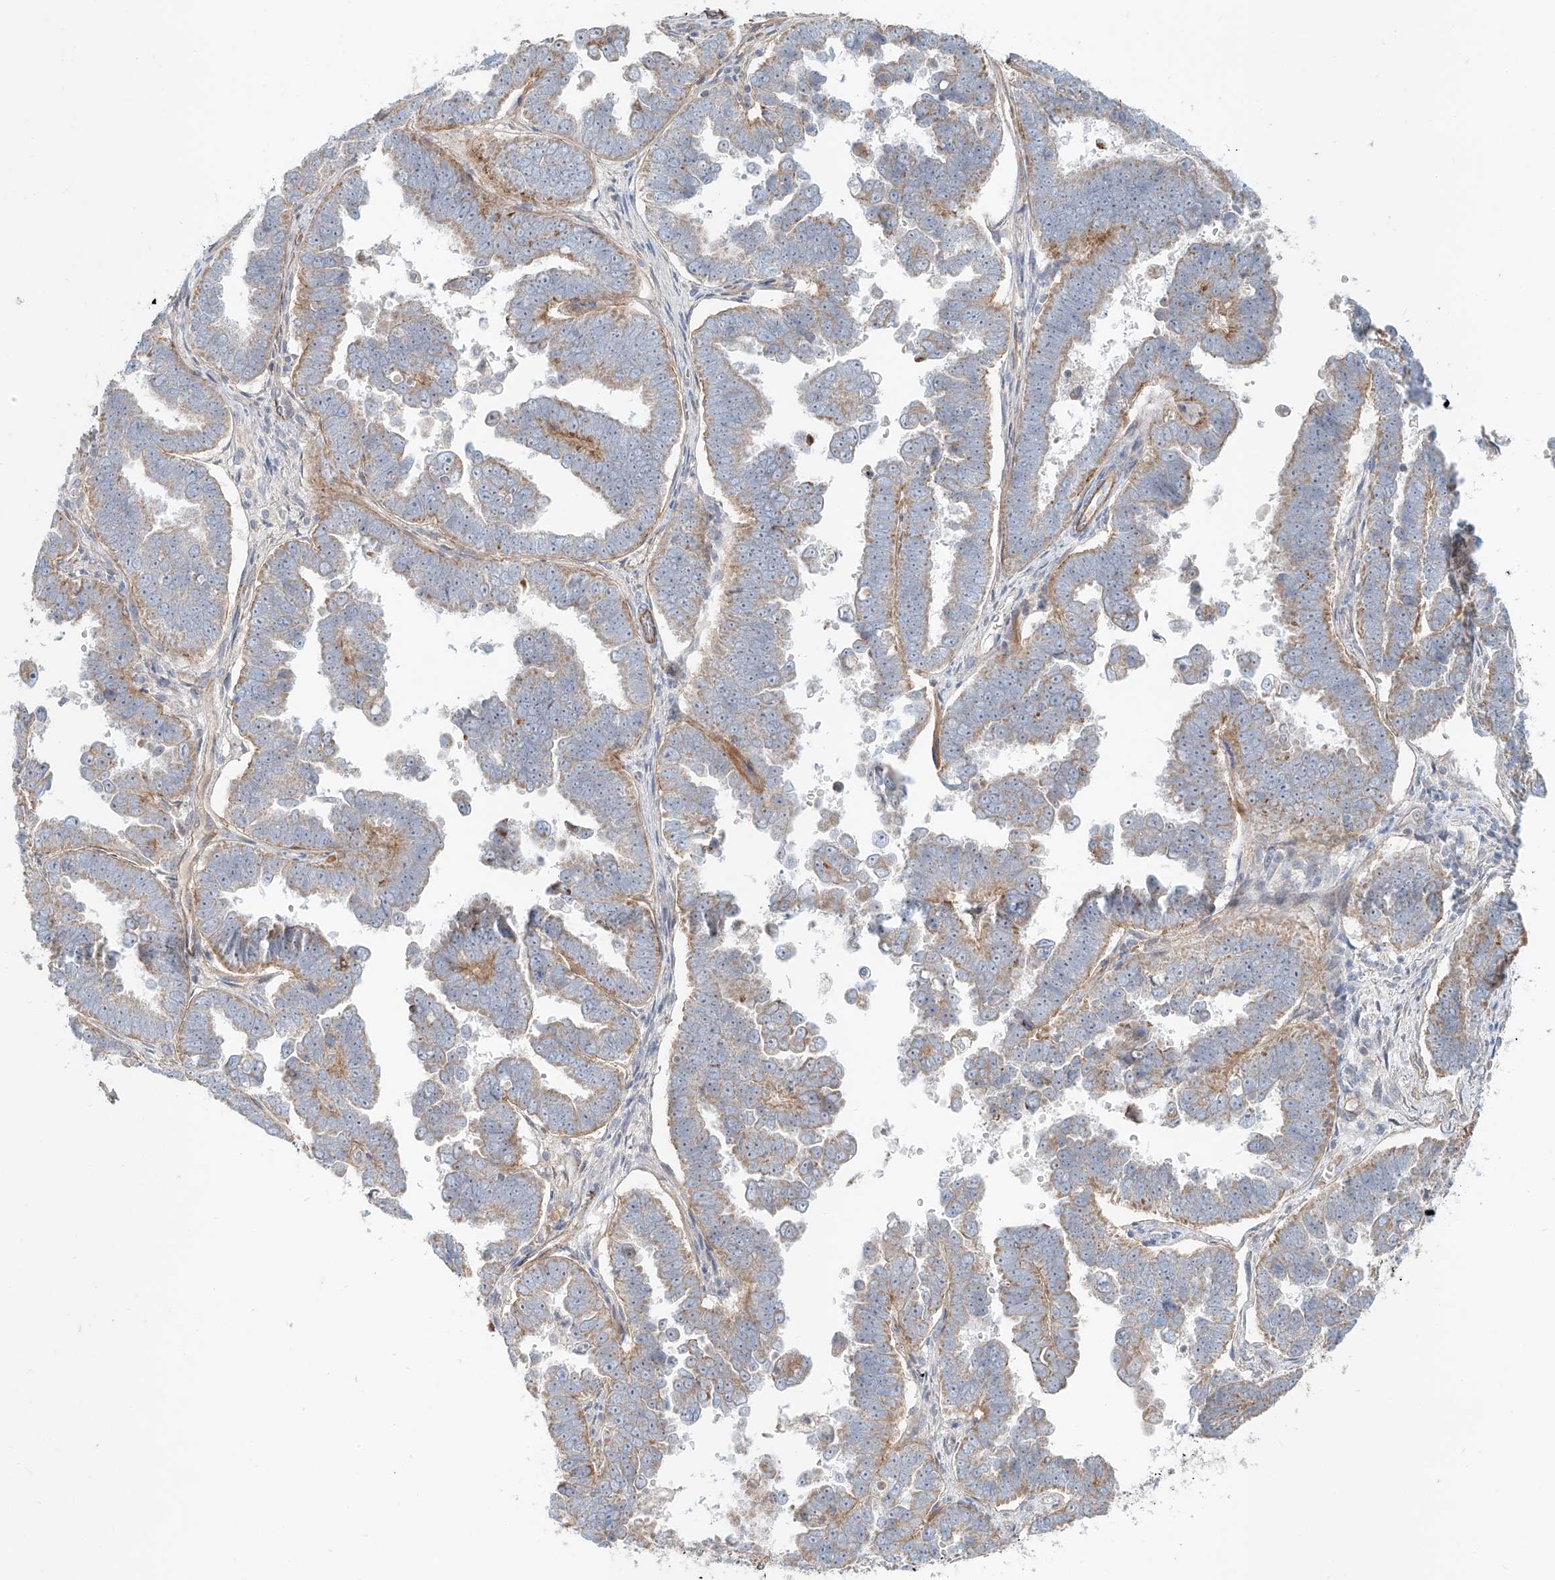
{"staining": {"intensity": "moderate", "quantity": "<25%", "location": "cytoplasmic/membranous"}, "tissue": "endometrial cancer", "cell_type": "Tumor cells", "image_type": "cancer", "snomed": [{"axis": "morphology", "description": "Adenocarcinoma, NOS"}, {"axis": "topography", "description": "Endometrium"}], "caption": "Immunohistochemistry staining of endometrial cancer, which exhibits low levels of moderate cytoplasmic/membranous positivity in about <25% of tumor cells indicating moderate cytoplasmic/membranous protein positivity. The staining was performed using DAB (3,3'-diaminobenzidine) (brown) for protein detection and nuclei were counterstained in hematoxylin (blue).", "gene": "AJM1", "patient": {"sex": "female", "age": 75}}